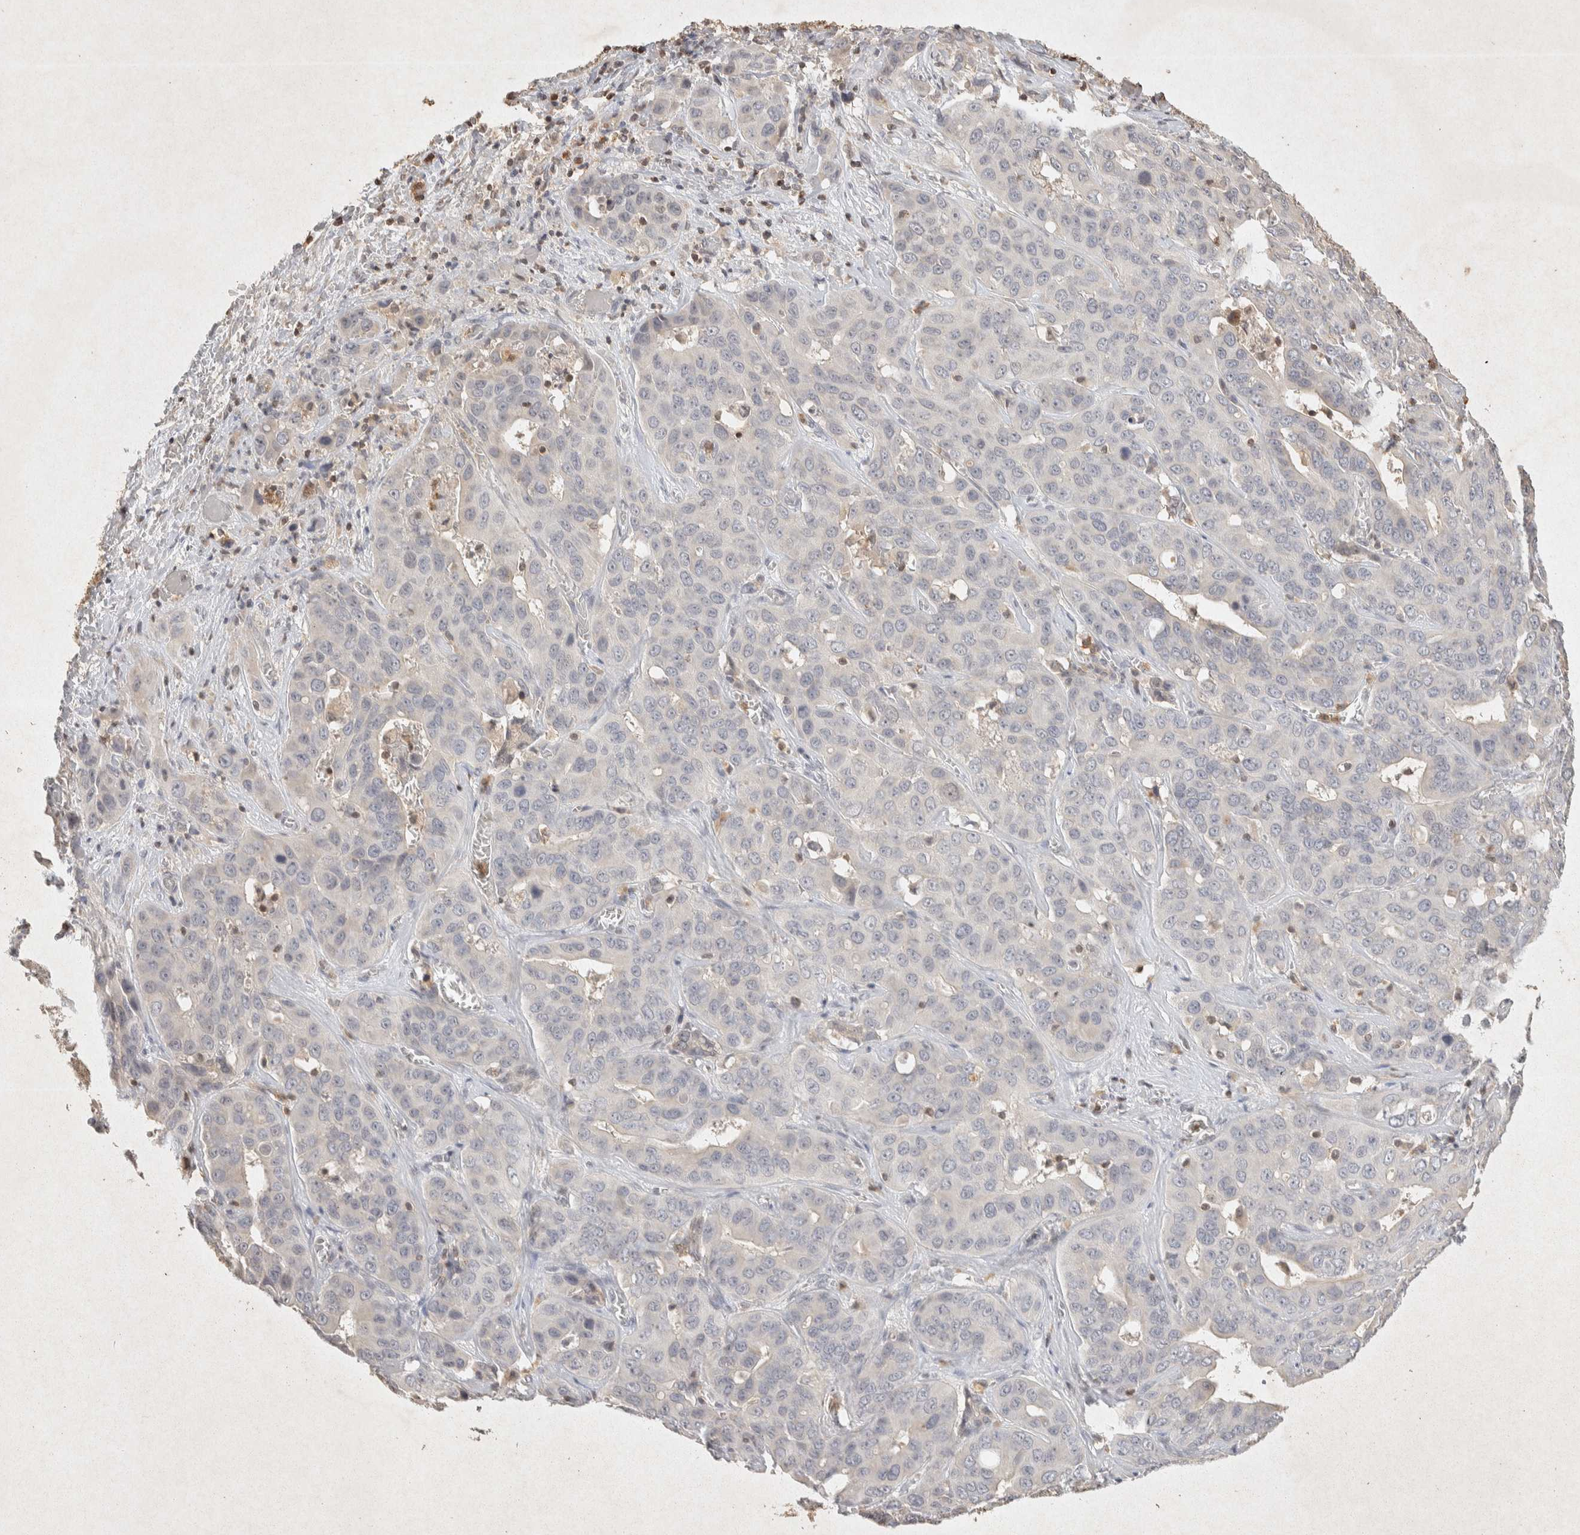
{"staining": {"intensity": "negative", "quantity": "none", "location": "none"}, "tissue": "liver cancer", "cell_type": "Tumor cells", "image_type": "cancer", "snomed": [{"axis": "morphology", "description": "Cholangiocarcinoma"}, {"axis": "topography", "description": "Liver"}], "caption": "The immunohistochemistry micrograph has no significant staining in tumor cells of liver cholangiocarcinoma tissue.", "gene": "RAC2", "patient": {"sex": "female", "age": 52}}